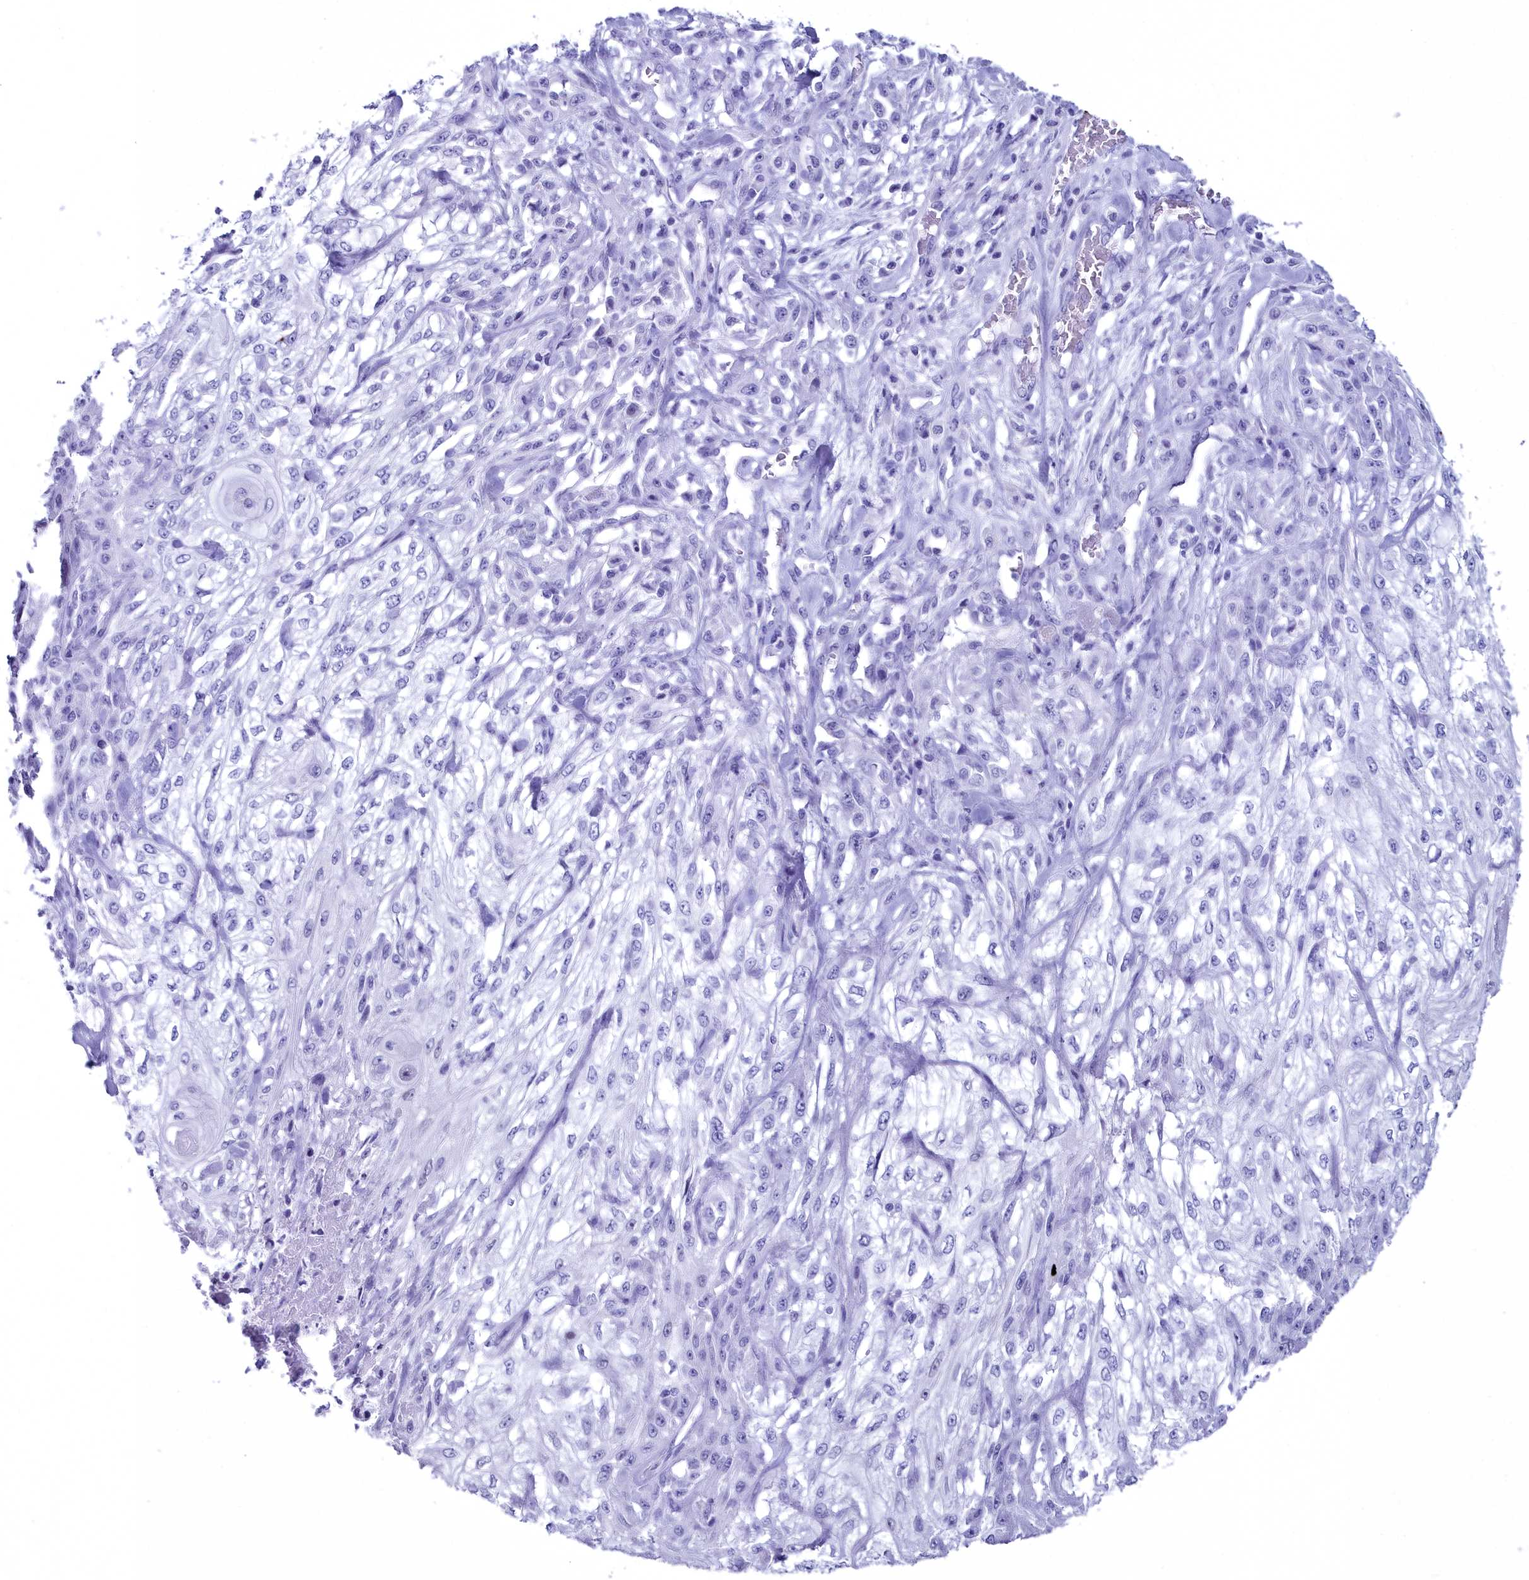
{"staining": {"intensity": "negative", "quantity": "none", "location": "none"}, "tissue": "skin cancer", "cell_type": "Tumor cells", "image_type": "cancer", "snomed": [{"axis": "morphology", "description": "Squamous cell carcinoma, NOS"}, {"axis": "morphology", "description": "Squamous cell carcinoma, metastatic, NOS"}, {"axis": "topography", "description": "Skin"}, {"axis": "topography", "description": "Lymph node"}], "caption": "DAB (3,3'-diaminobenzidine) immunohistochemical staining of human metastatic squamous cell carcinoma (skin) displays no significant staining in tumor cells.", "gene": "MAP6", "patient": {"sex": "male", "age": 75}}